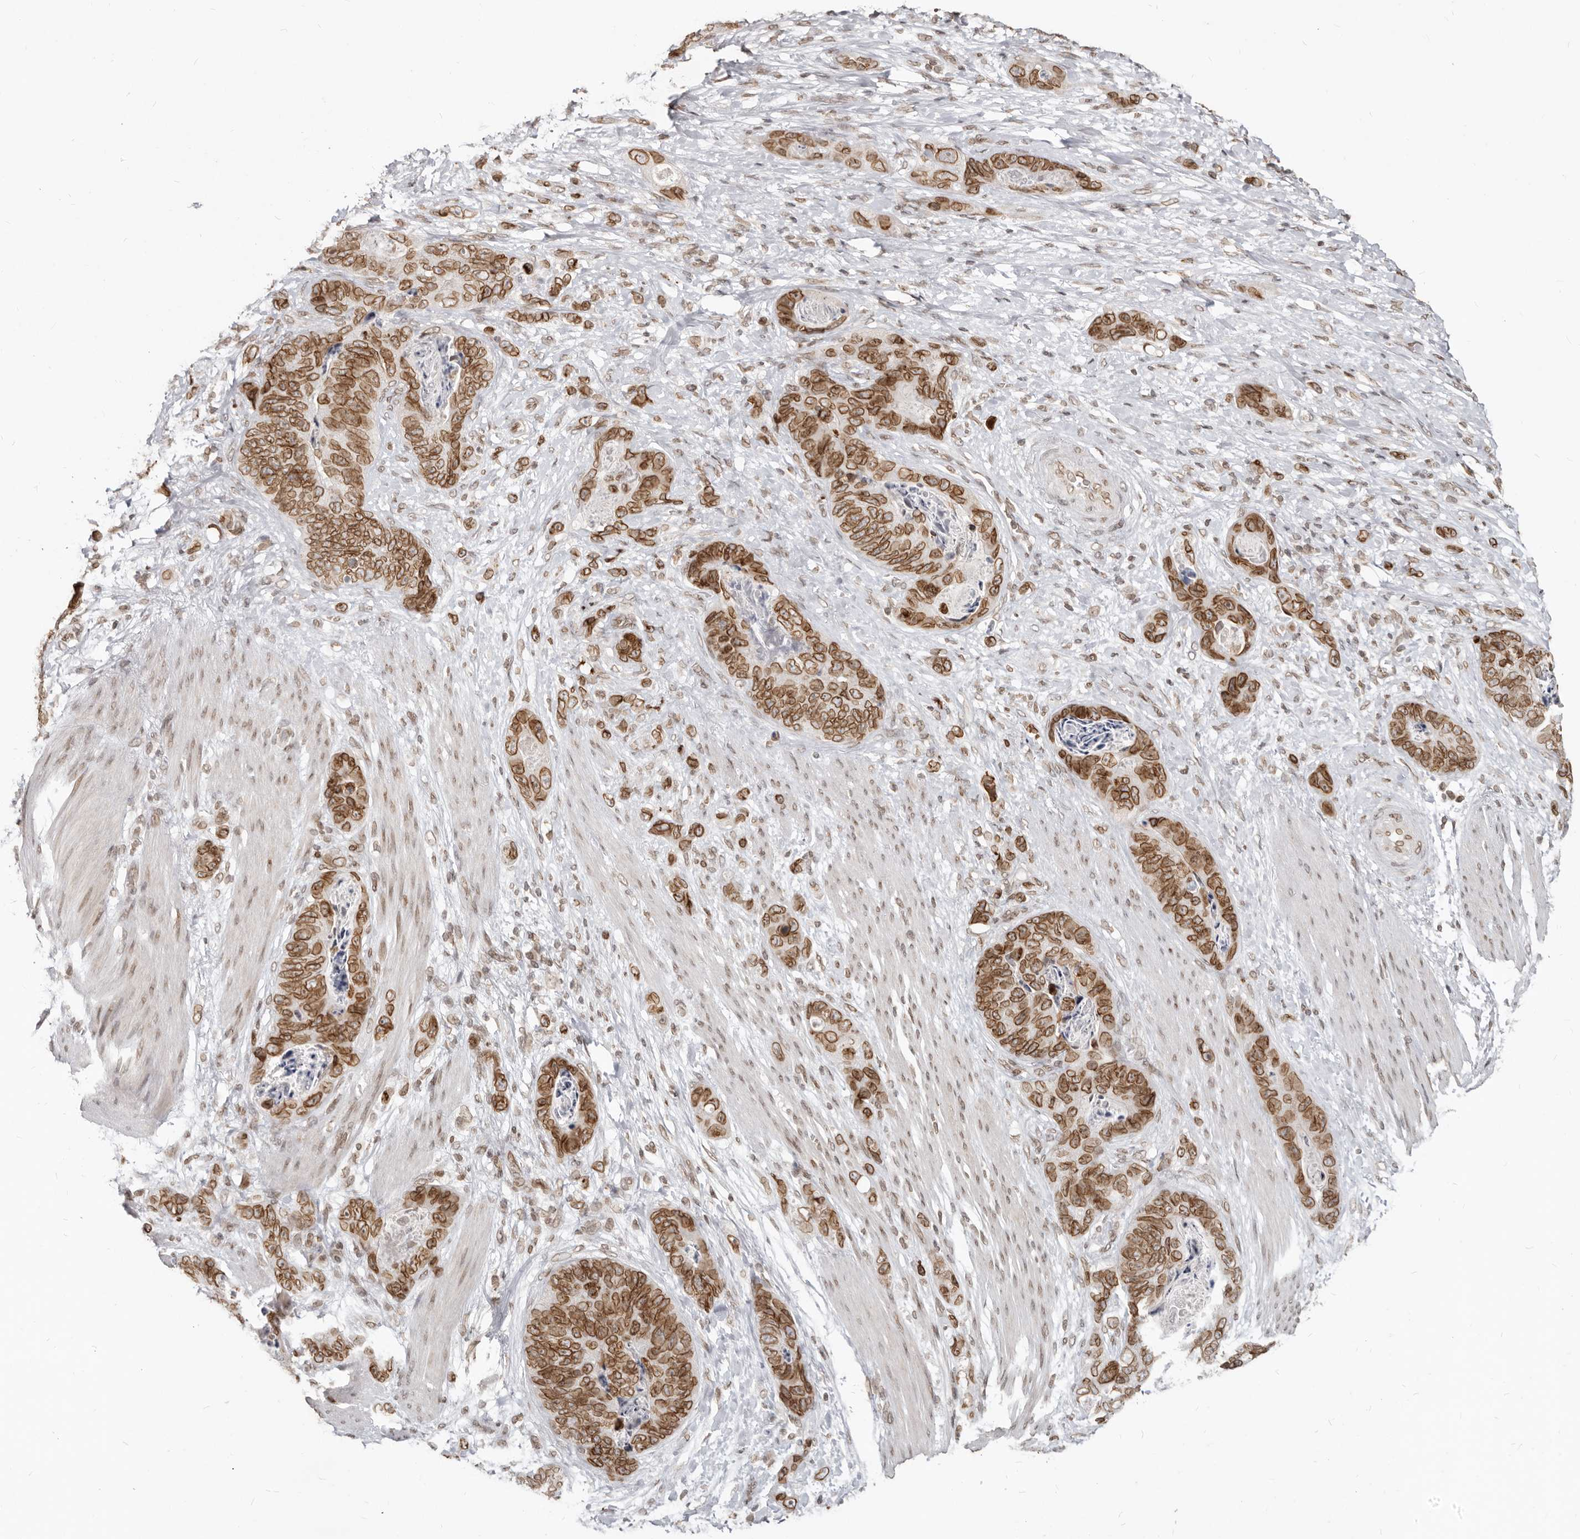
{"staining": {"intensity": "strong", "quantity": ">75%", "location": "cytoplasmic/membranous,nuclear"}, "tissue": "stomach cancer", "cell_type": "Tumor cells", "image_type": "cancer", "snomed": [{"axis": "morphology", "description": "Normal tissue, NOS"}, {"axis": "morphology", "description": "Adenocarcinoma, NOS"}, {"axis": "topography", "description": "Stomach"}], "caption": "The photomicrograph reveals a brown stain indicating the presence of a protein in the cytoplasmic/membranous and nuclear of tumor cells in stomach adenocarcinoma. The staining was performed using DAB (3,3'-diaminobenzidine) to visualize the protein expression in brown, while the nuclei were stained in blue with hematoxylin (Magnification: 20x).", "gene": "NUP153", "patient": {"sex": "female", "age": 89}}